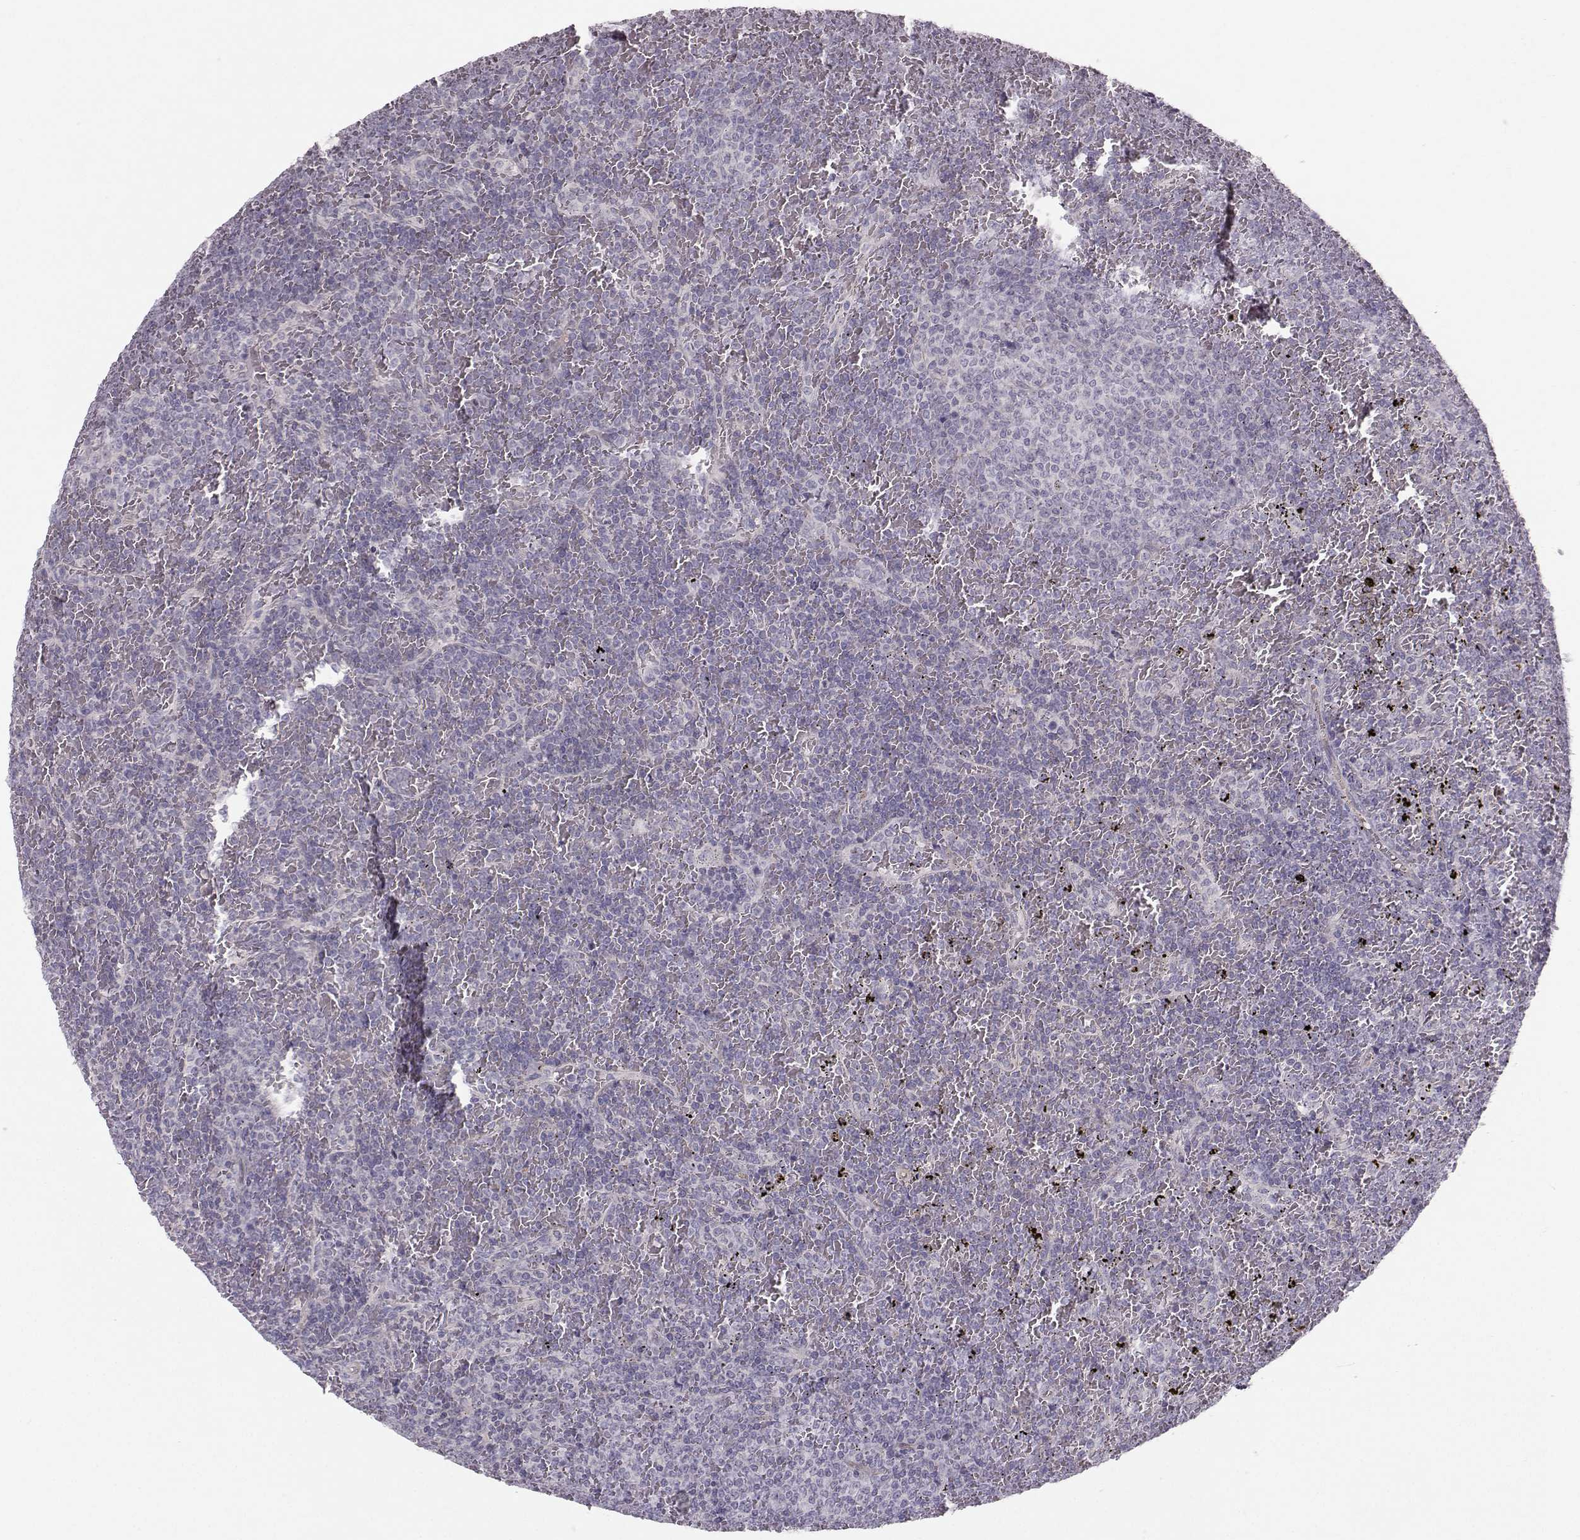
{"staining": {"intensity": "negative", "quantity": "none", "location": "none"}, "tissue": "lymphoma", "cell_type": "Tumor cells", "image_type": "cancer", "snomed": [{"axis": "morphology", "description": "Malignant lymphoma, non-Hodgkin's type, Low grade"}, {"axis": "topography", "description": "Spleen"}], "caption": "A micrograph of human low-grade malignant lymphoma, non-Hodgkin's type is negative for staining in tumor cells.", "gene": "MAST1", "patient": {"sex": "female", "age": 77}}